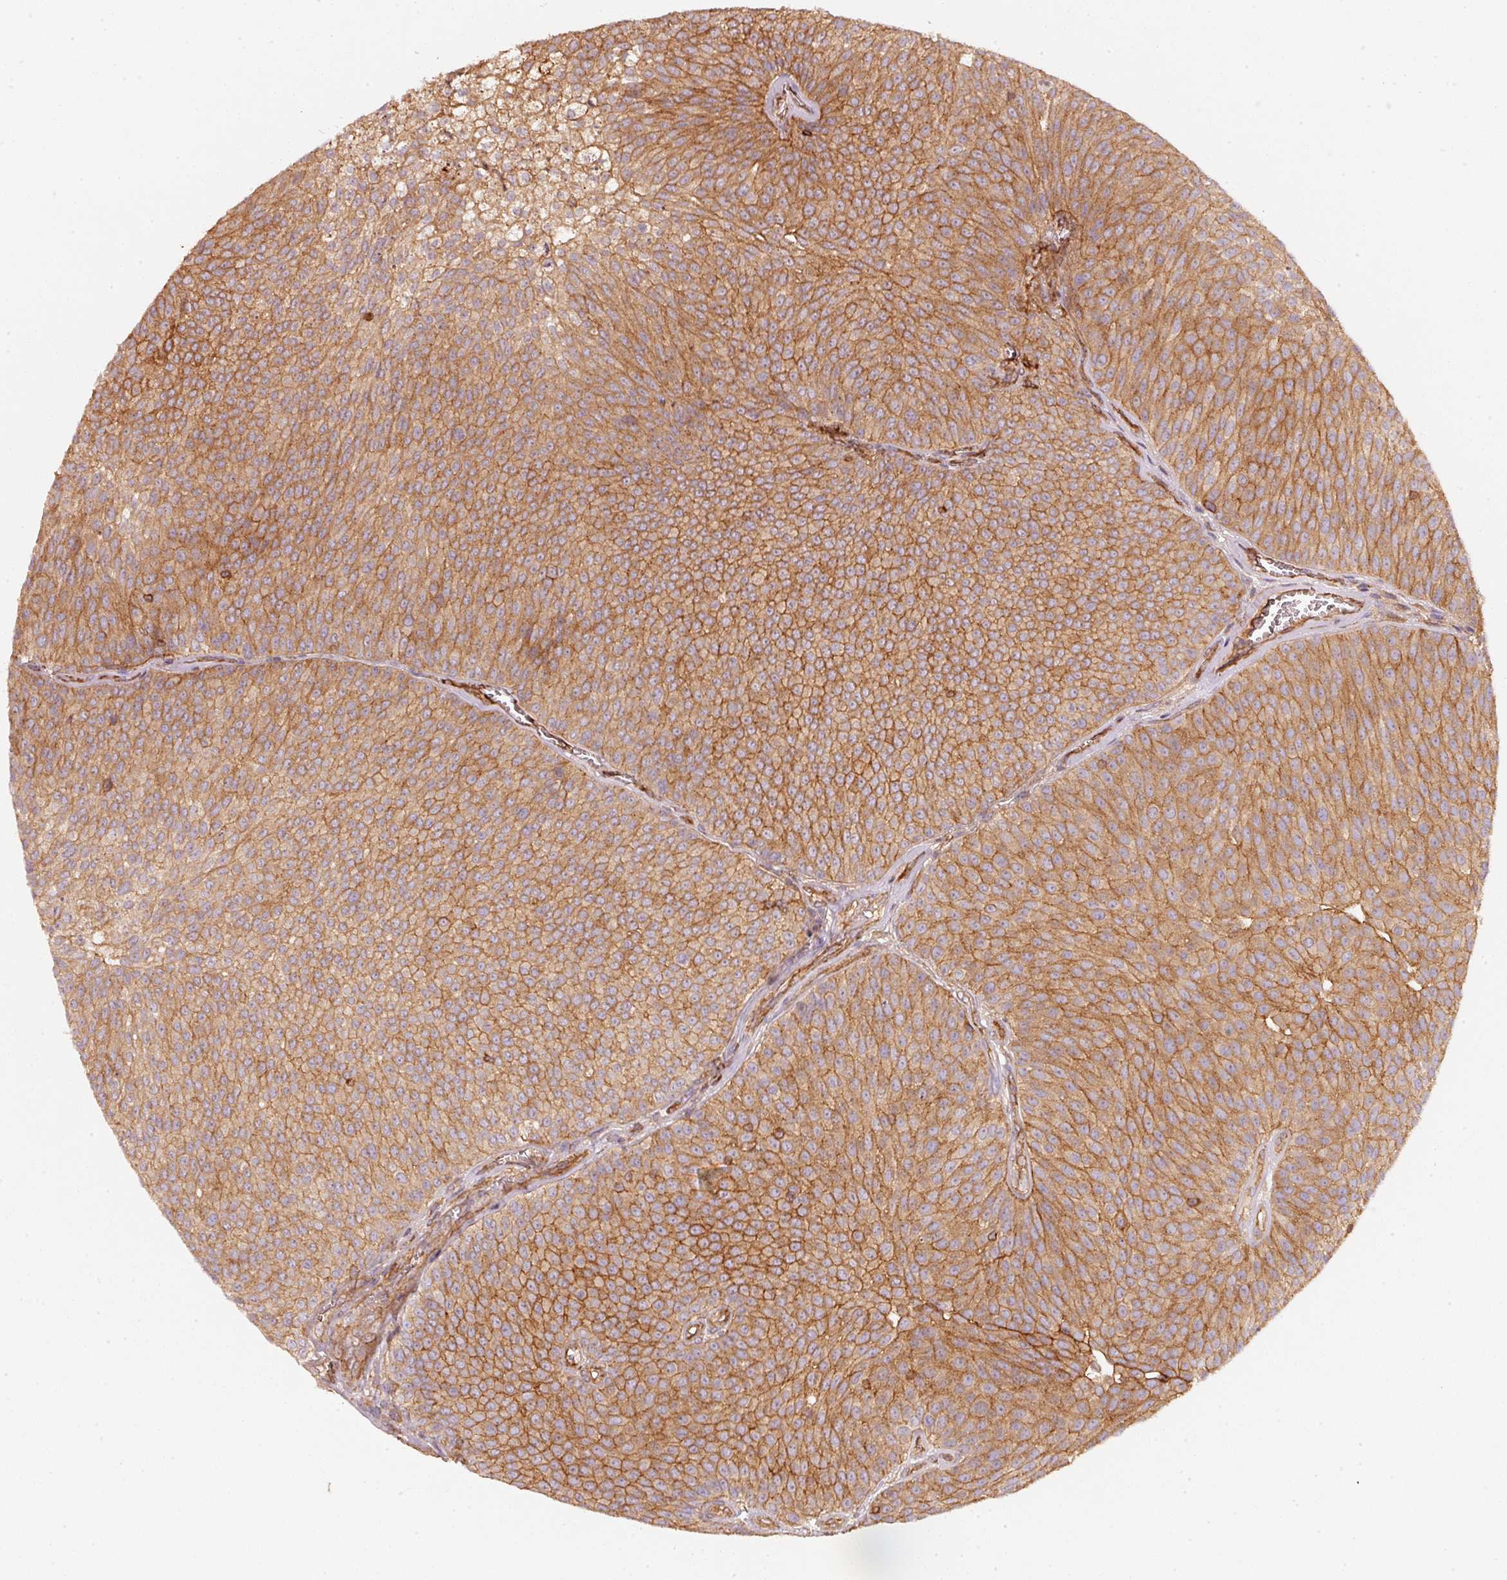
{"staining": {"intensity": "strong", "quantity": ">75%", "location": "cytoplasmic/membranous"}, "tissue": "urothelial cancer", "cell_type": "Tumor cells", "image_type": "cancer", "snomed": [{"axis": "morphology", "description": "Urothelial carcinoma, Low grade"}, {"axis": "topography", "description": "Urinary bladder"}], "caption": "This image shows immunohistochemistry (IHC) staining of human urothelial carcinoma (low-grade), with high strong cytoplasmic/membranous expression in about >75% of tumor cells.", "gene": "CEP95", "patient": {"sex": "female", "age": 79}}